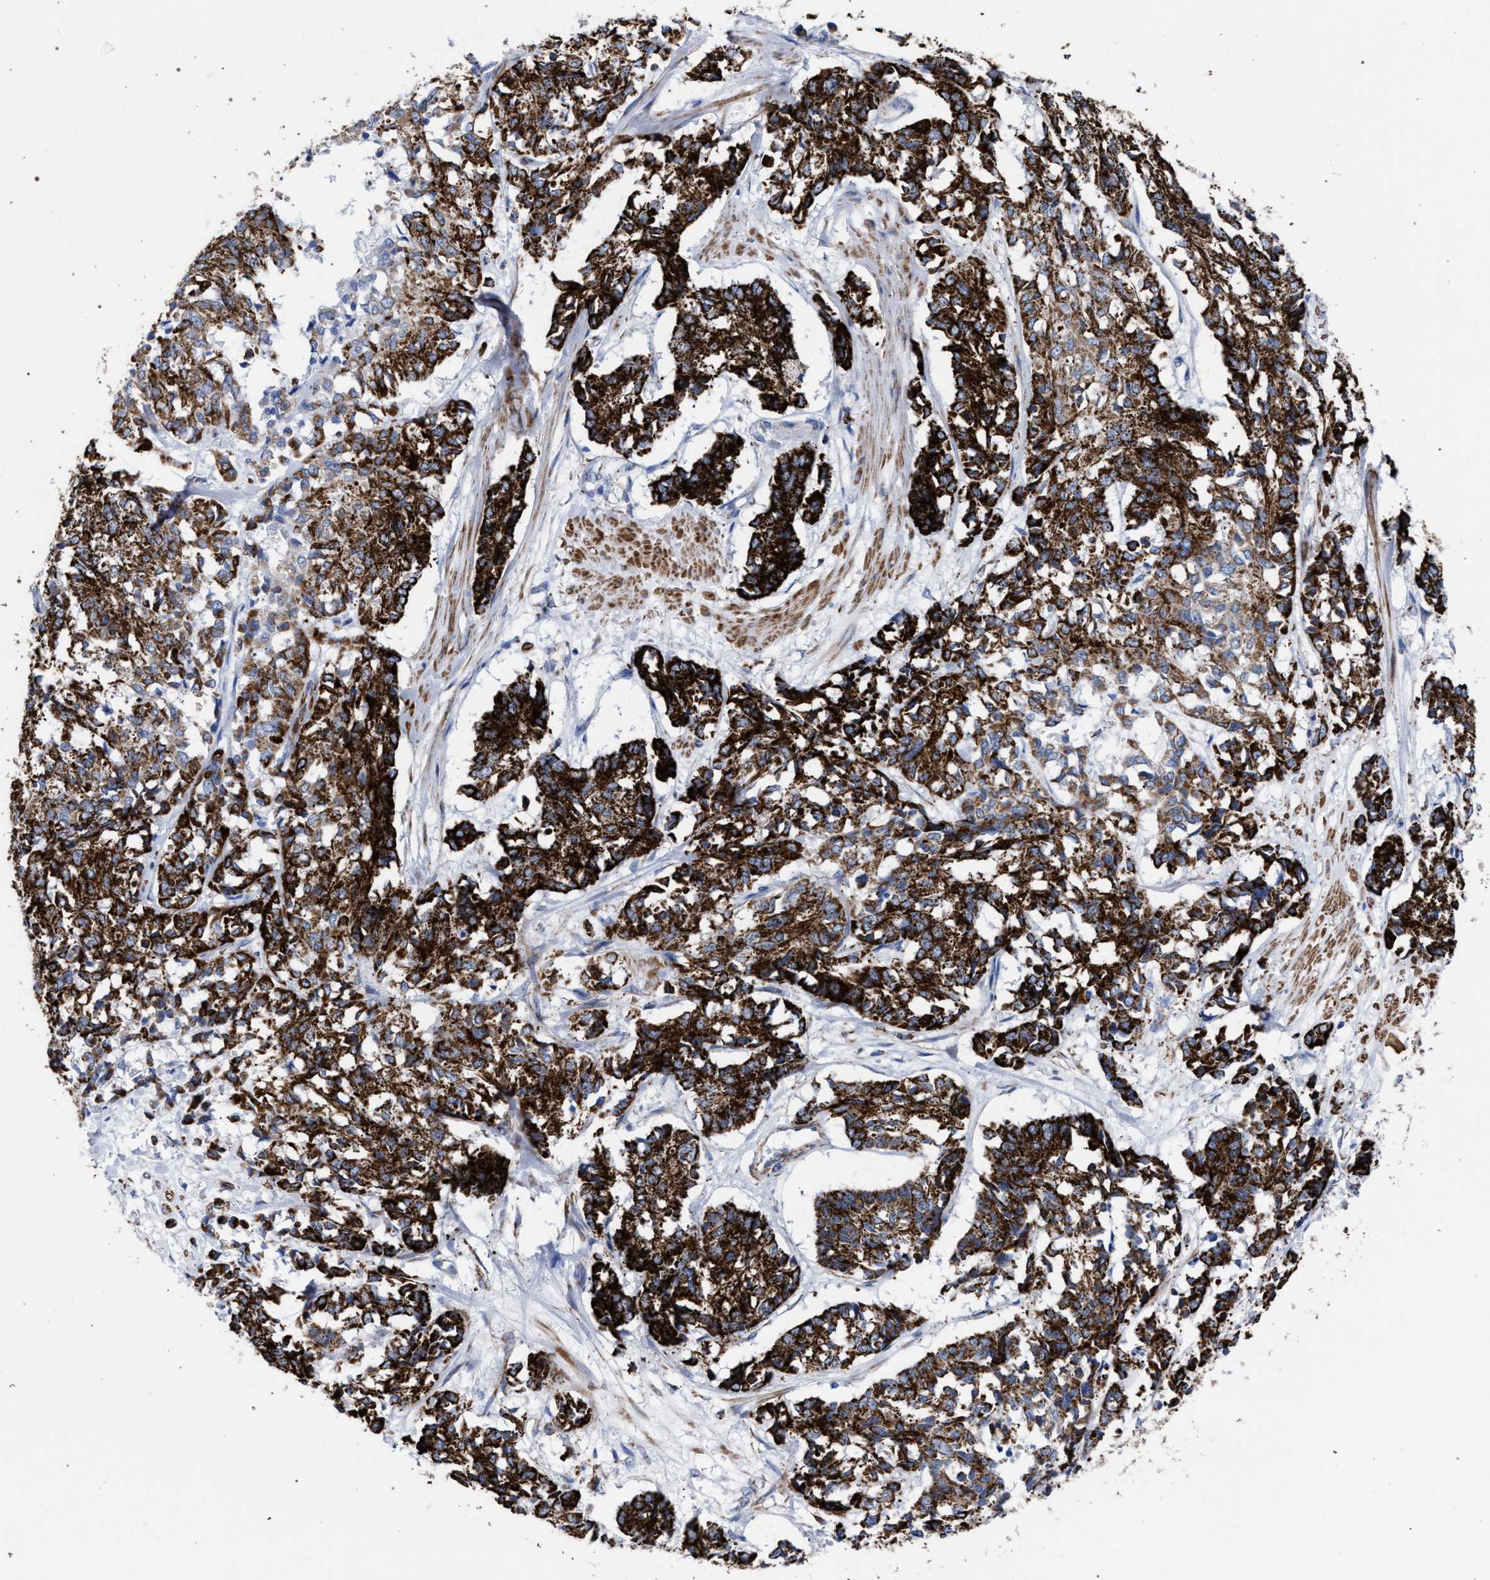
{"staining": {"intensity": "strong", "quantity": ">75%", "location": "cytoplasmic/membranous"}, "tissue": "cervical cancer", "cell_type": "Tumor cells", "image_type": "cancer", "snomed": [{"axis": "morphology", "description": "Squamous cell carcinoma, NOS"}, {"axis": "topography", "description": "Cervix"}], "caption": "Protein expression by immunohistochemistry (IHC) shows strong cytoplasmic/membranous staining in about >75% of tumor cells in cervical cancer.", "gene": "ACADS", "patient": {"sex": "female", "age": 35}}